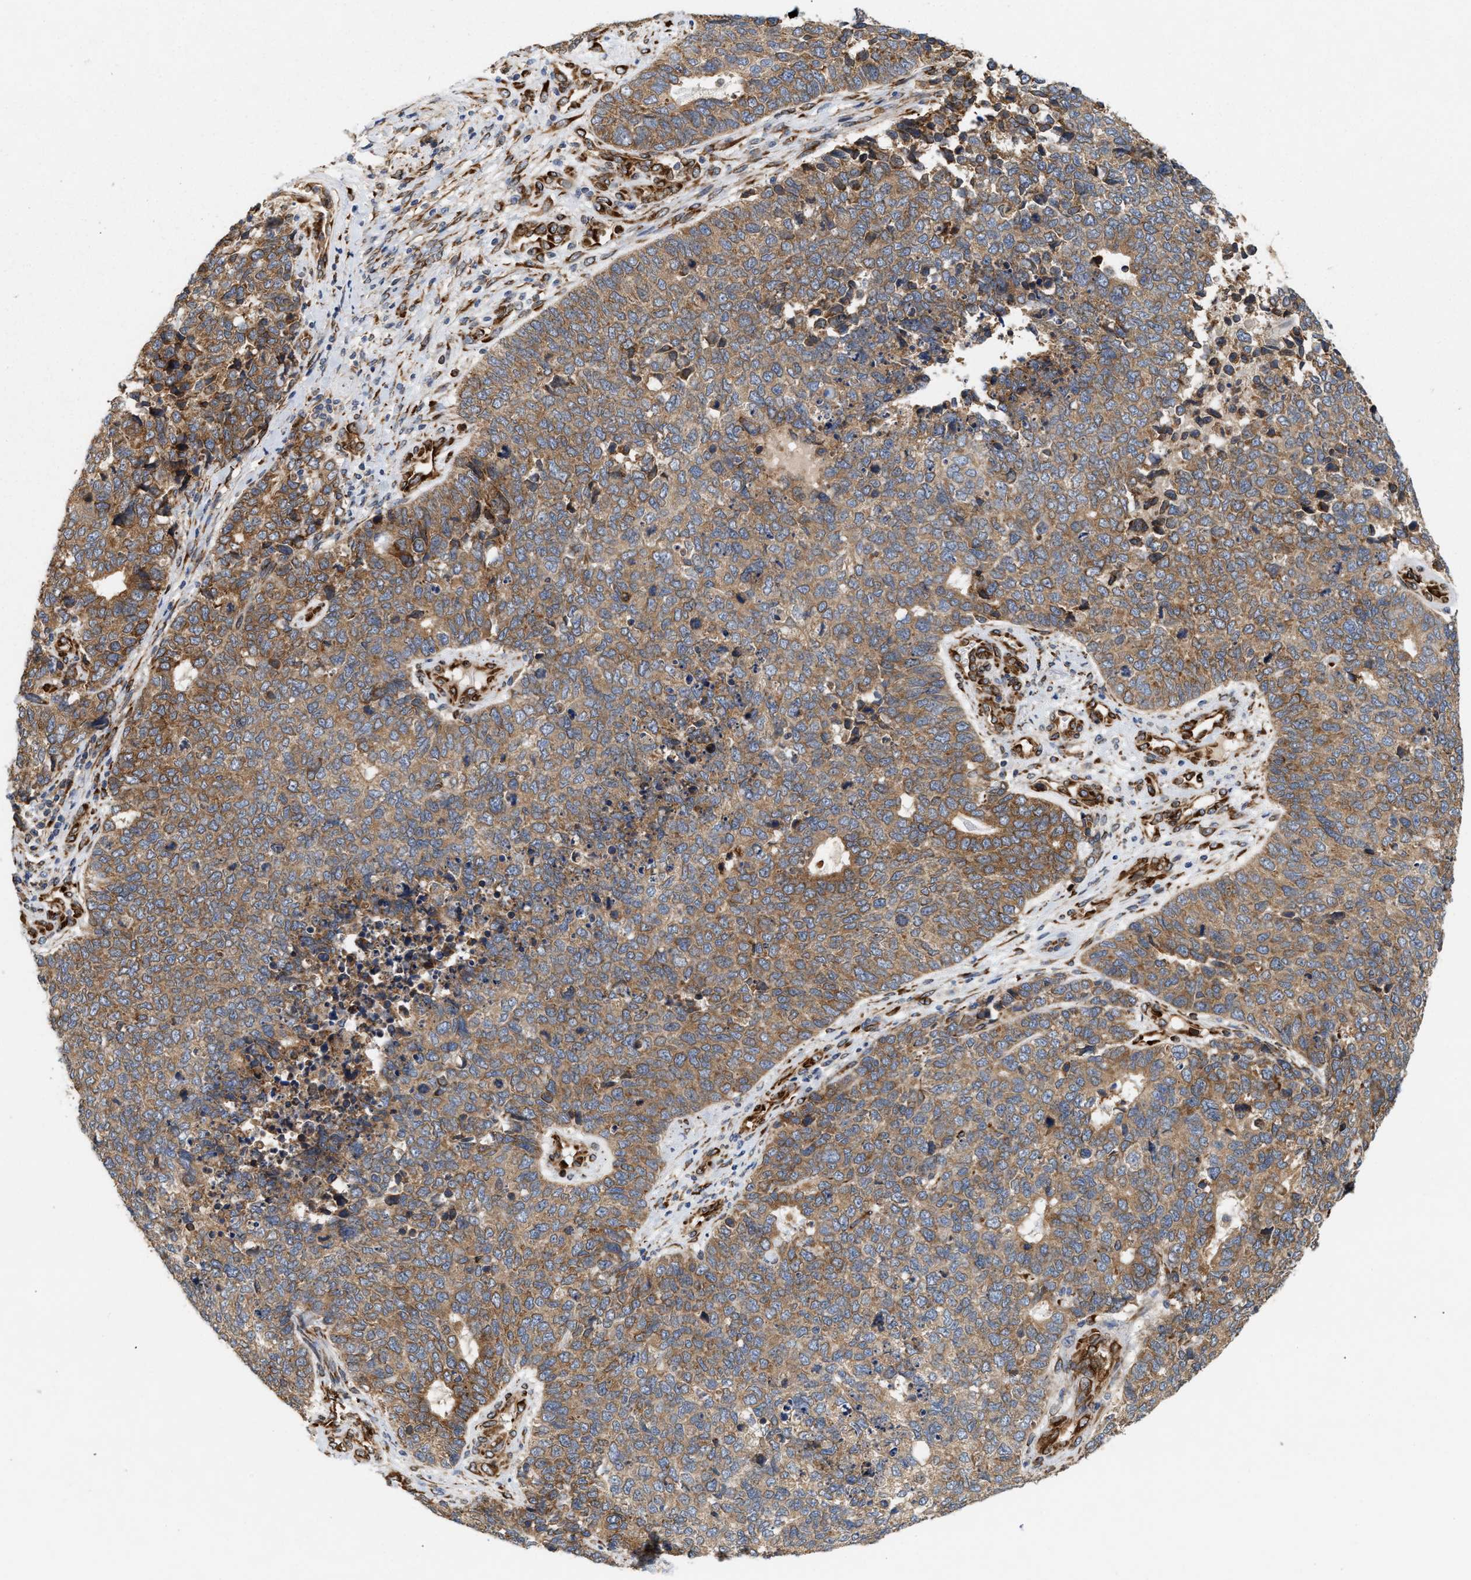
{"staining": {"intensity": "moderate", "quantity": ">75%", "location": "cytoplasmic/membranous"}, "tissue": "cervical cancer", "cell_type": "Tumor cells", "image_type": "cancer", "snomed": [{"axis": "morphology", "description": "Squamous cell carcinoma, NOS"}, {"axis": "topography", "description": "Cervix"}], "caption": "A medium amount of moderate cytoplasmic/membranous expression is identified in approximately >75% of tumor cells in cervical cancer tissue.", "gene": "PLCD1", "patient": {"sex": "female", "age": 63}}